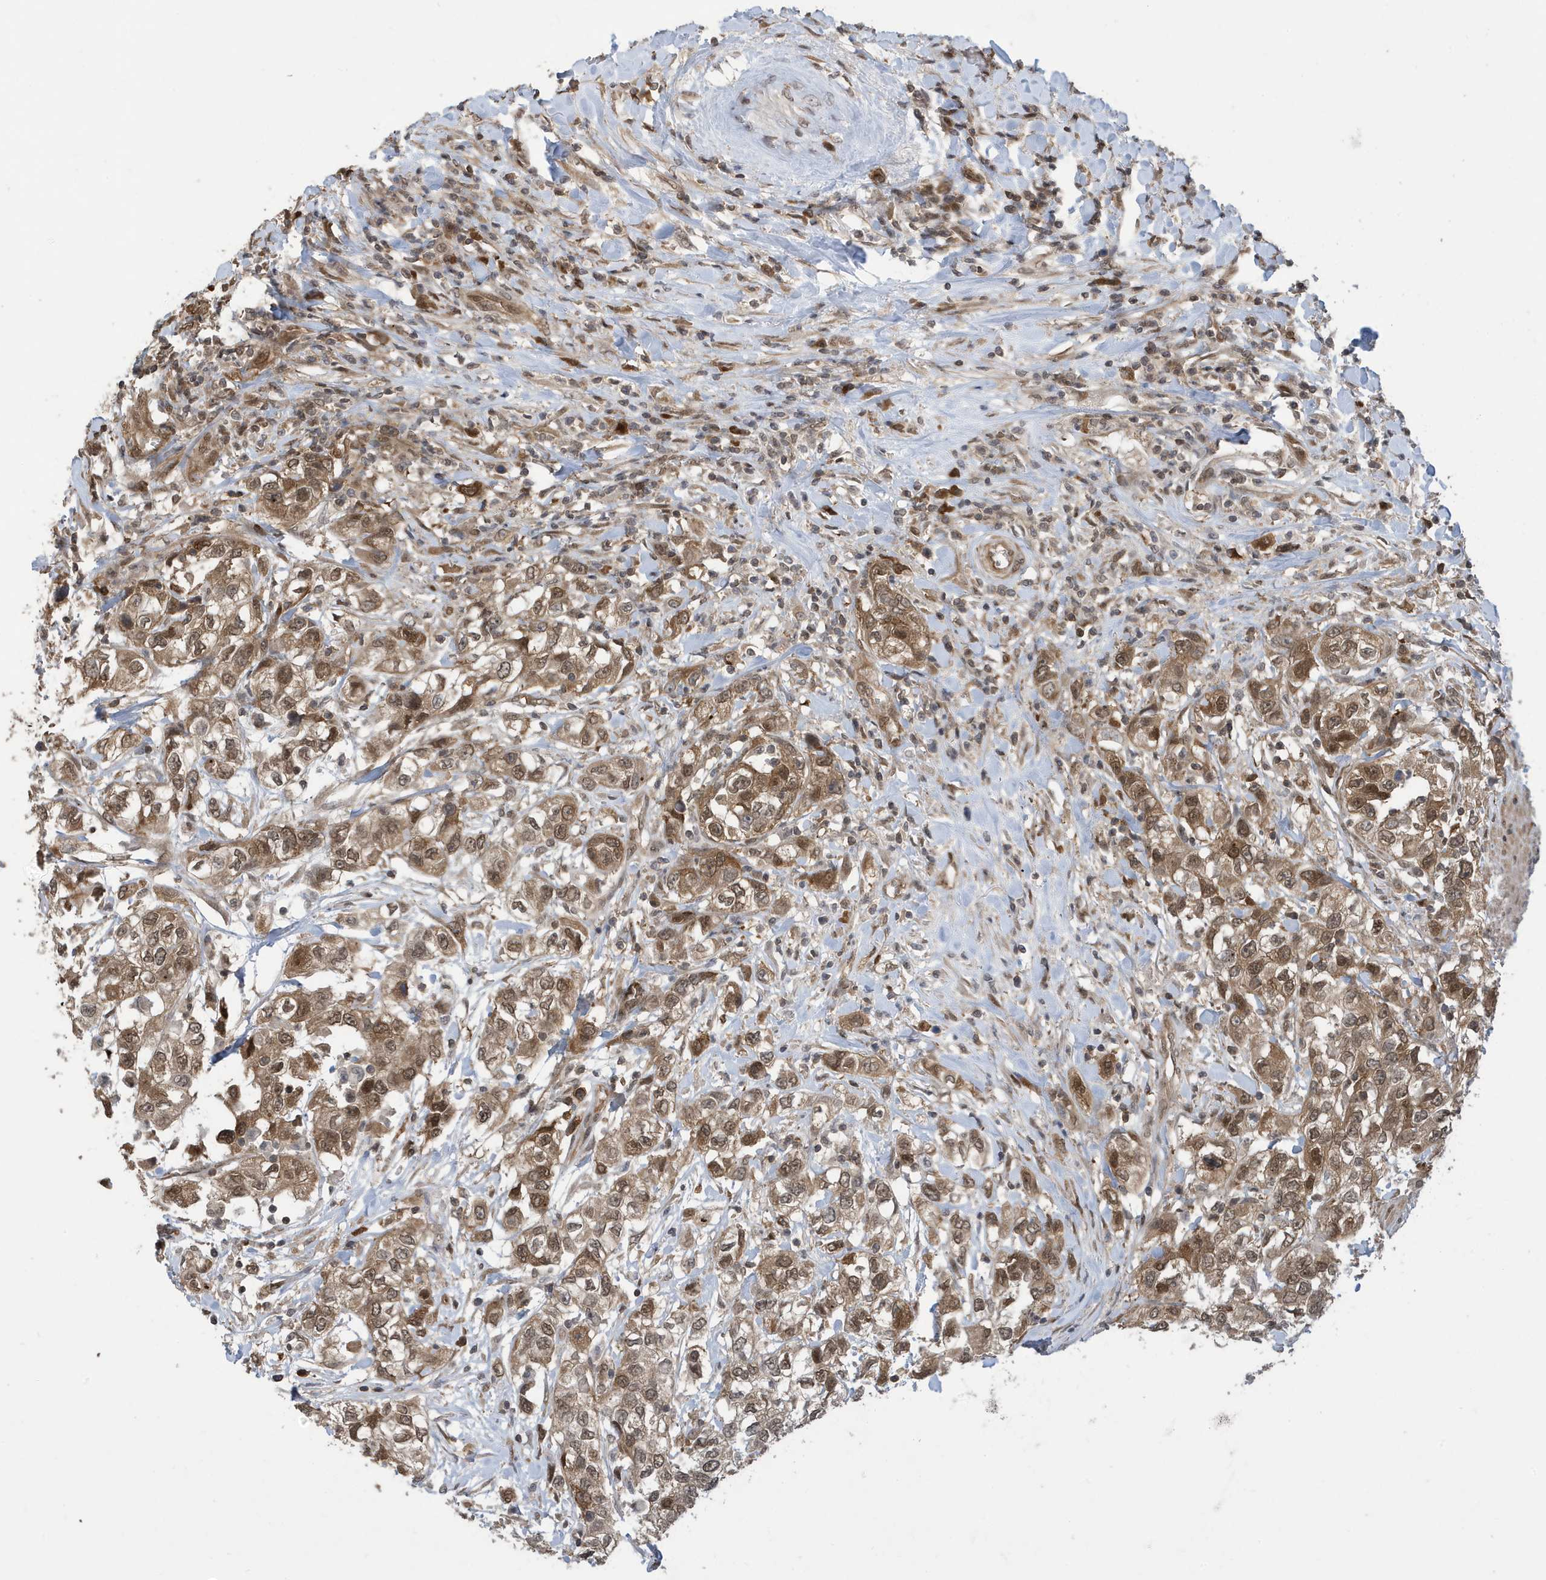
{"staining": {"intensity": "moderate", "quantity": ">75%", "location": "cytoplasmic/membranous,nuclear"}, "tissue": "urothelial cancer", "cell_type": "Tumor cells", "image_type": "cancer", "snomed": [{"axis": "morphology", "description": "Urothelial carcinoma, High grade"}, {"axis": "topography", "description": "Urinary bladder"}], "caption": "Human urothelial cancer stained with a protein marker exhibits moderate staining in tumor cells.", "gene": "UBQLN1", "patient": {"sex": "female", "age": 80}}